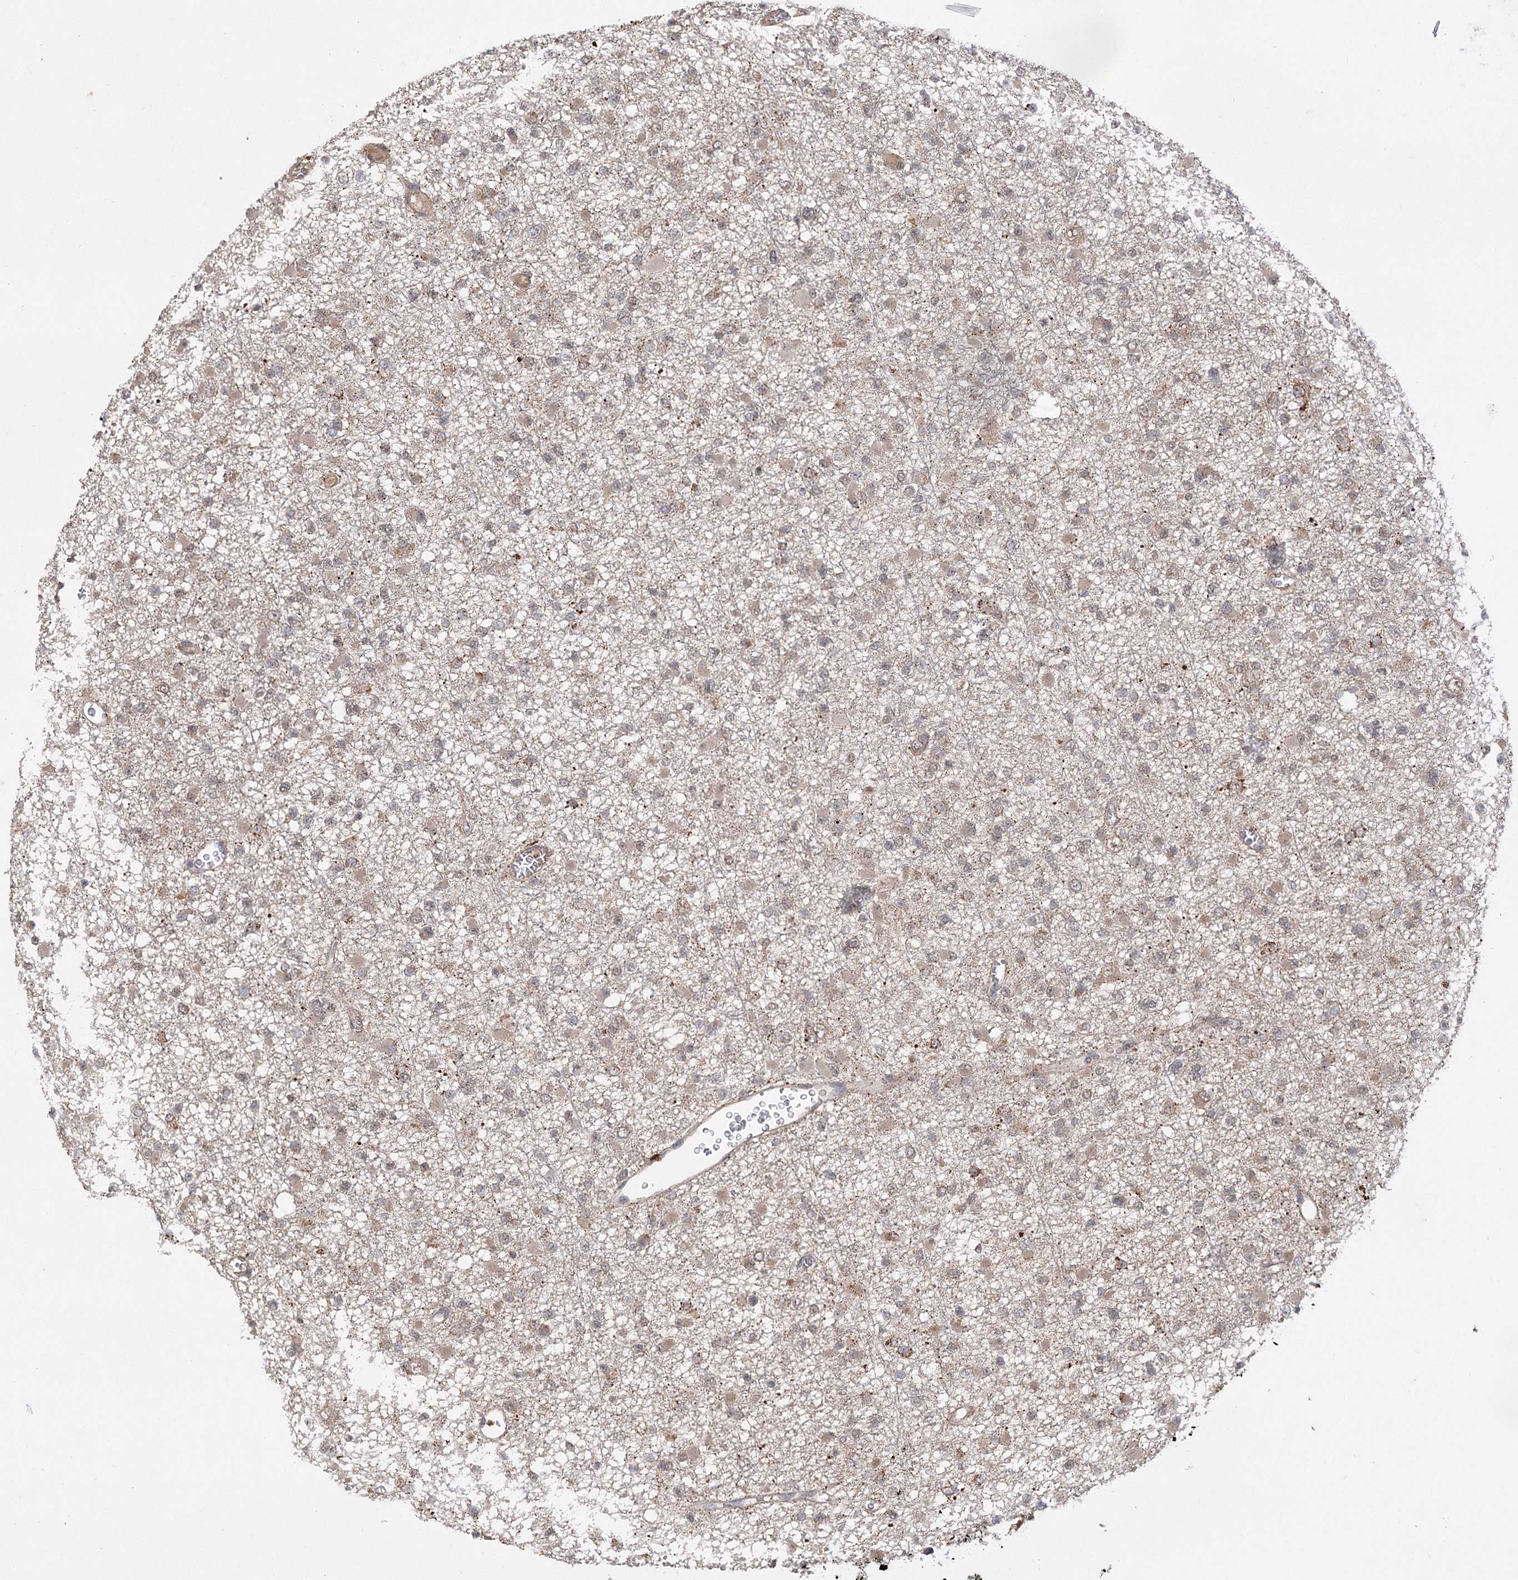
{"staining": {"intensity": "weak", "quantity": "25%-75%", "location": "cytoplasmic/membranous,nuclear"}, "tissue": "glioma", "cell_type": "Tumor cells", "image_type": "cancer", "snomed": [{"axis": "morphology", "description": "Glioma, malignant, Low grade"}, {"axis": "topography", "description": "Brain"}], "caption": "A histopathology image of glioma stained for a protein reveals weak cytoplasmic/membranous and nuclear brown staining in tumor cells.", "gene": "TENM2", "patient": {"sex": "female", "age": 22}}